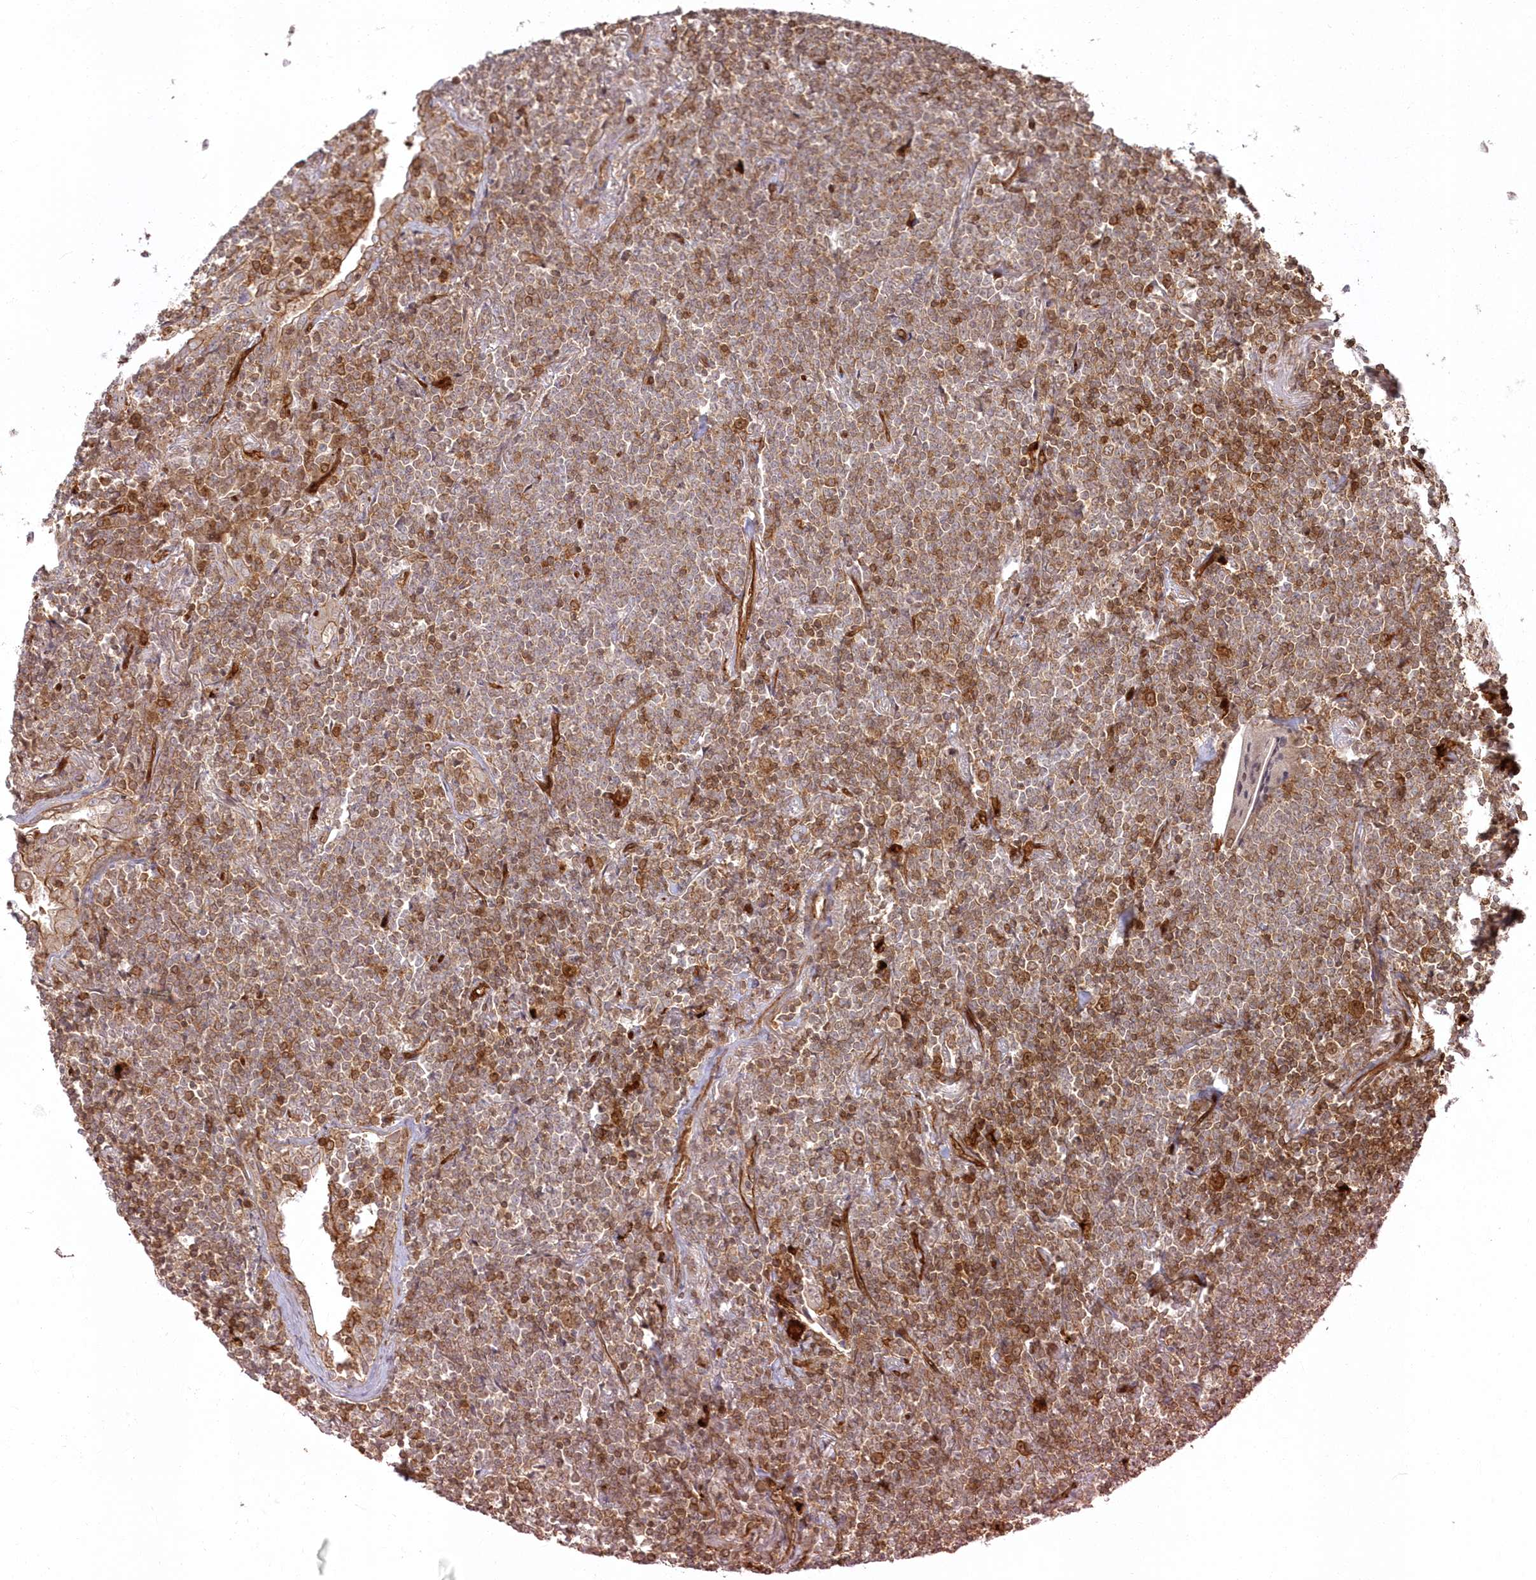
{"staining": {"intensity": "moderate", "quantity": "25%-75%", "location": "cytoplasmic/membranous"}, "tissue": "lymphoma", "cell_type": "Tumor cells", "image_type": "cancer", "snomed": [{"axis": "morphology", "description": "Malignant lymphoma, non-Hodgkin's type, Low grade"}, {"axis": "topography", "description": "Lung"}], "caption": "Human lymphoma stained with a brown dye demonstrates moderate cytoplasmic/membranous positive staining in about 25%-75% of tumor cells.", "gene": "RGCC", "patient": {"sex": "female", "age": 71}}